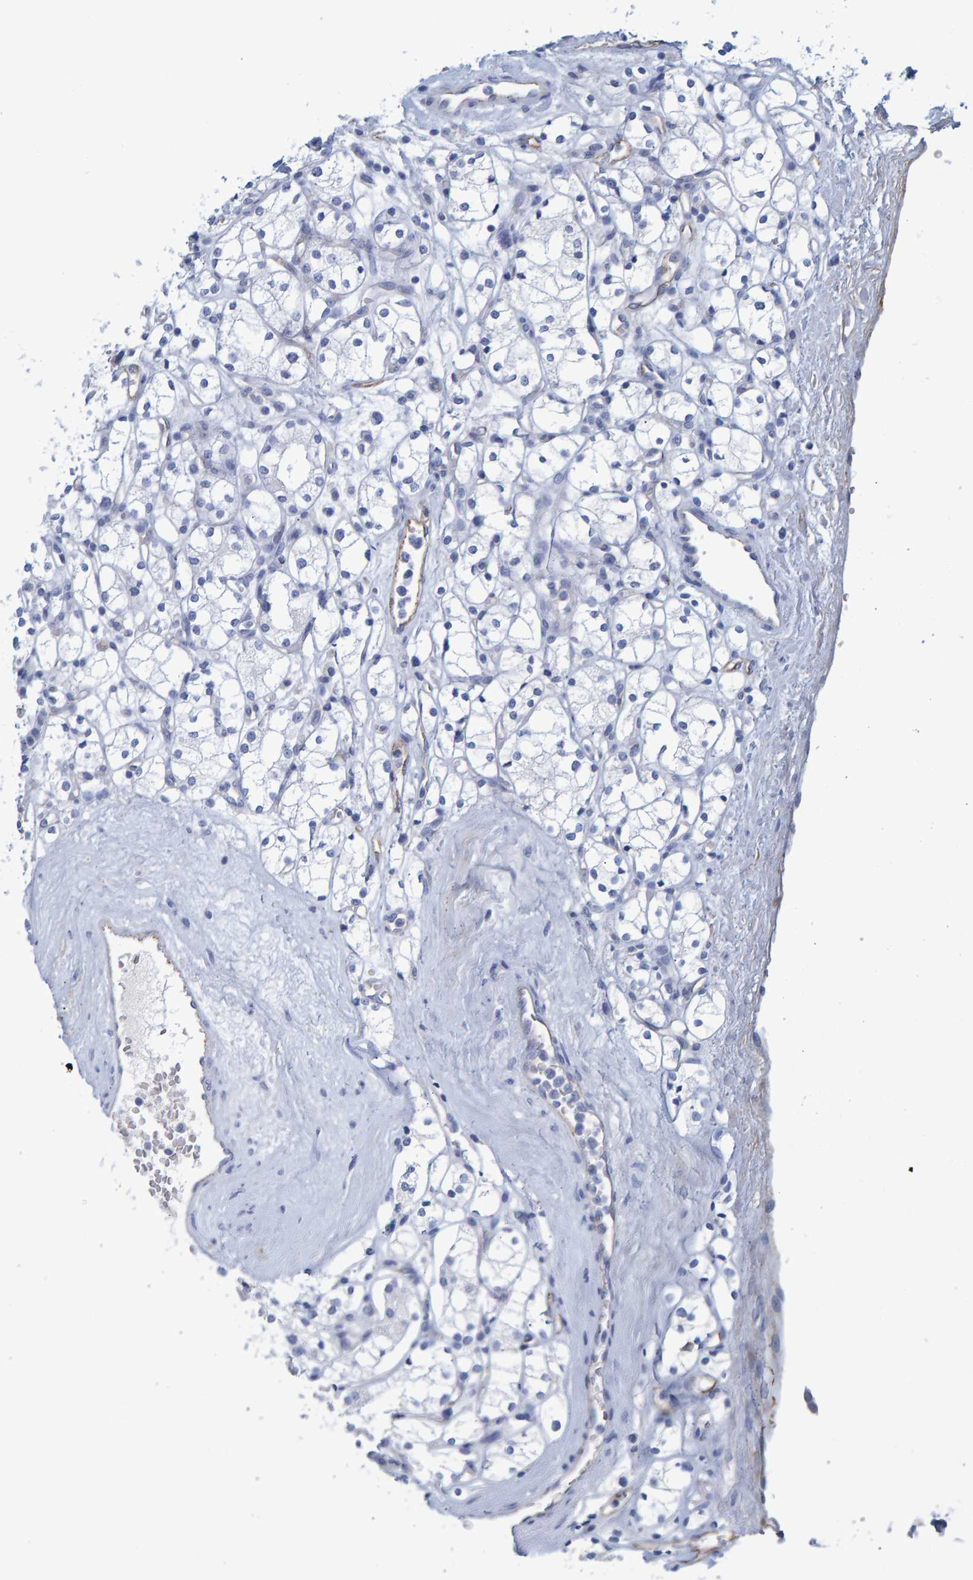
{"staining": {"intensity": "negative", "quantity": "none", "location": "none"}, "tissue": "renal cancer", "cell_type": "Tumor cells", "image_type": "cancer", "snomed": [{"axis": "morphology", "description": "Adenocarcinoma, NOS"}, {"axis": "topography", "description": "Kidney"}], "caption": "Protein analysis of adenocarcinoma (renal) displays no significant staining in tumor cells.", "gene": "SLC34A3", "patient": {"sex": "male", "age": 77}}